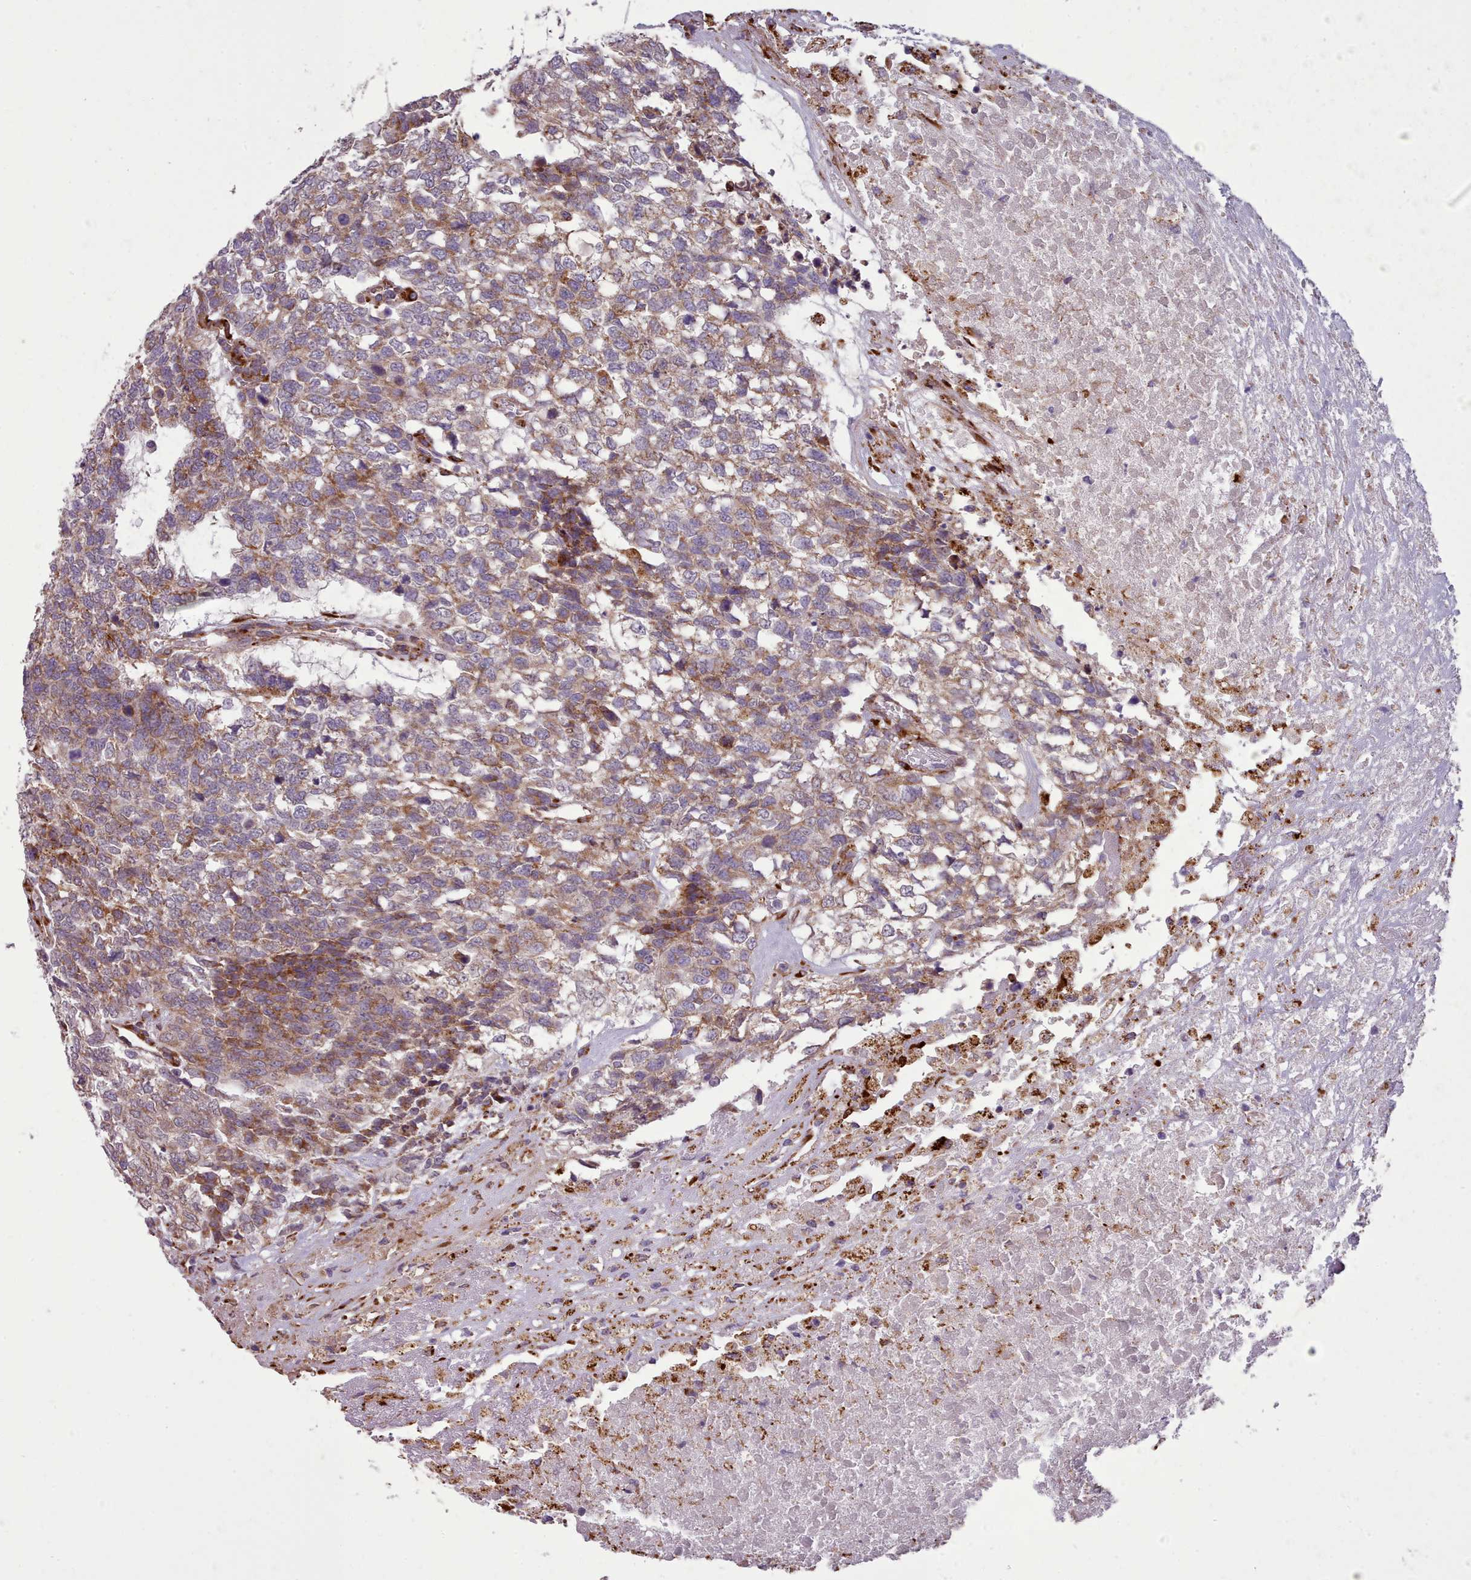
{"staining": {"intensity": "moderate", "quantity": ">75%", "location": "cytoplasmic/membranous"}, "tissue": "testis cancer", "cell_type": "Tumor cells", "image_type": "cancer", "snomed": [{"axis": "morphology", "description": "Carcinoma, Embryonal, NOS"}, {"axis": "topography", "description": "Testis"}], "caption": "IHC histopathology image of embryonal carcinoma (testis) stained for a protein (brown), which demonstrates medium levels of moderate cytoplasmic/membranous staining in about >75% of tumor cells.", "gene": "FKBP10", "patient": {"sex": "male", "age": 23}}